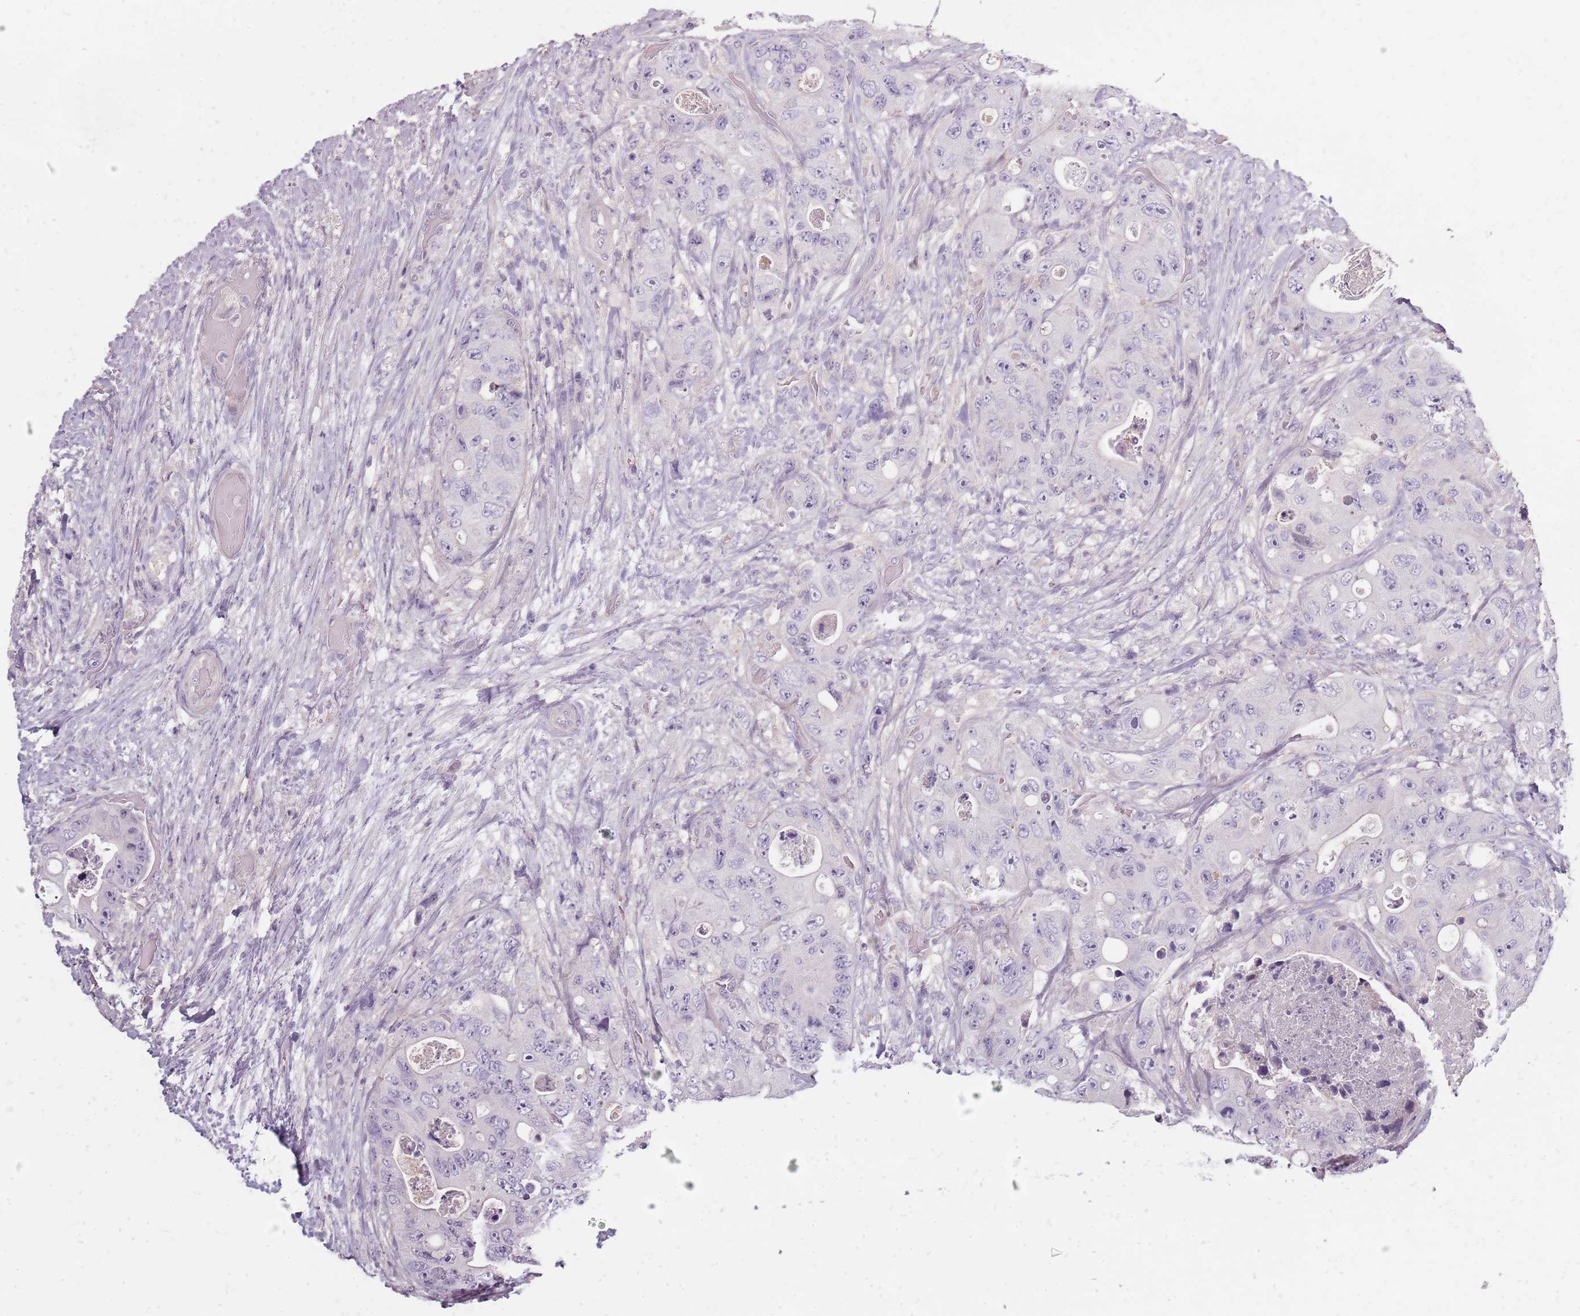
{"staining": {"intensity": "negative", "quantity": "none", "location": "none"}, "tissue": "colorectal cancer", "cell_type": "Tumor cells", "image_type": "cancer", "snomed": [{"axis": "morphology", "description": "Adenocarcinoma, NOS"}, {"axis": "topography", "description": "Colon"}], "caption": "Micrograph shows no protein staining in tumor cells of colorectal adenocarcinoma tissue.", "gene": "SYNGR3", "patient": {"sex": "female", "age": 46}}